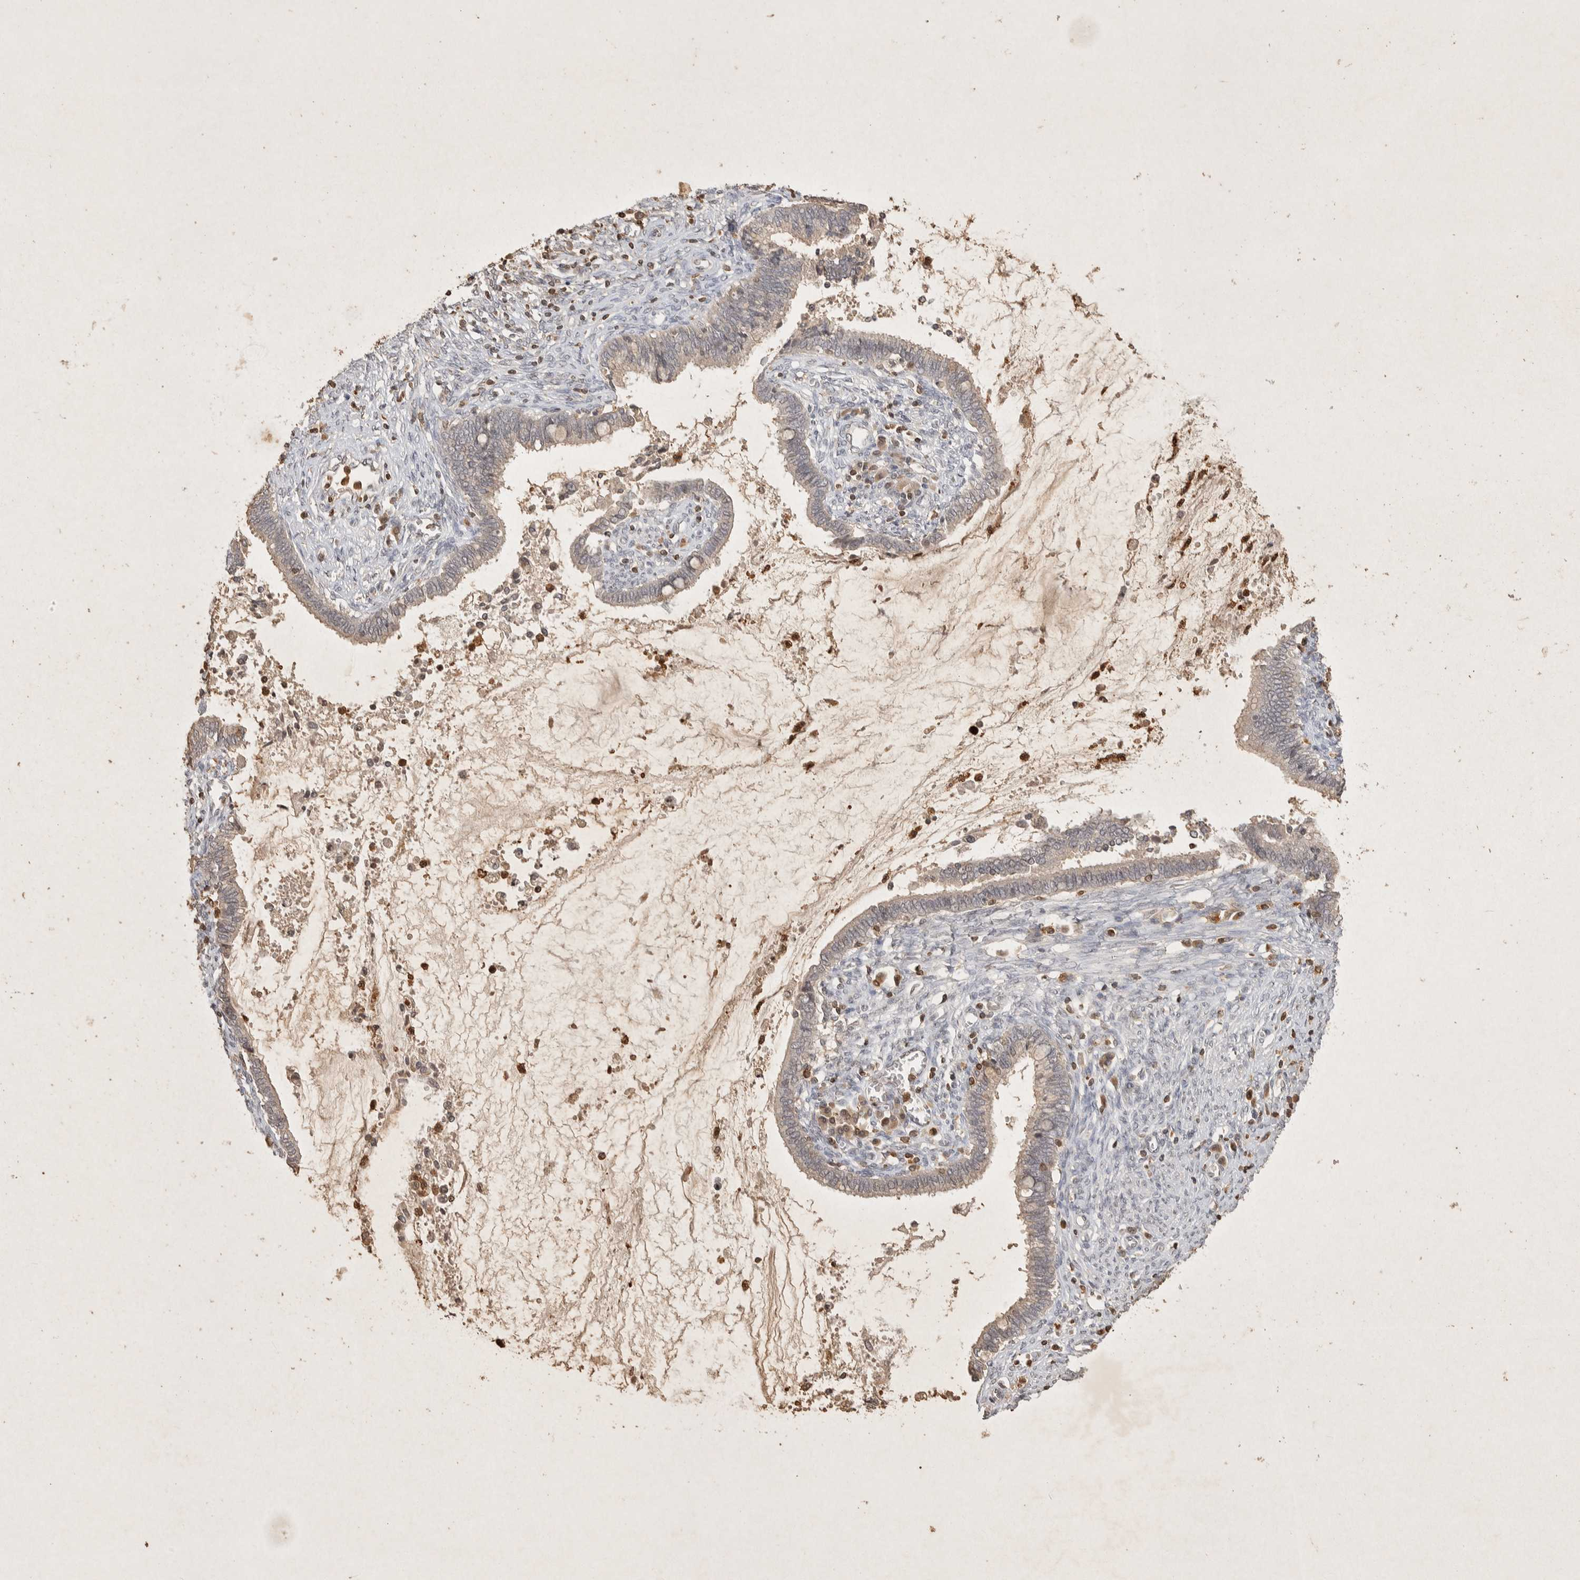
{"staining": {"intensity": "weak", "quantity": "<25%", "location": "cytoplasmic/membranous"}, "tissue": "cervical cancer", "cell_type": "Tumor cells", "image_type": "cancer", "snomed": [{"axis": "morphology", "description": "Adenocarcinoma, NOS"}, {"axis": "topography", "description": "Cervix"}], "caption": "An IHC photomicrograph of cervical adenocarcinoma is shown. There is no staining in tumor cells of cervical adenocarcinoma.", "gene": "RAC2", "patient": {"sex": "female", "age": 44}}